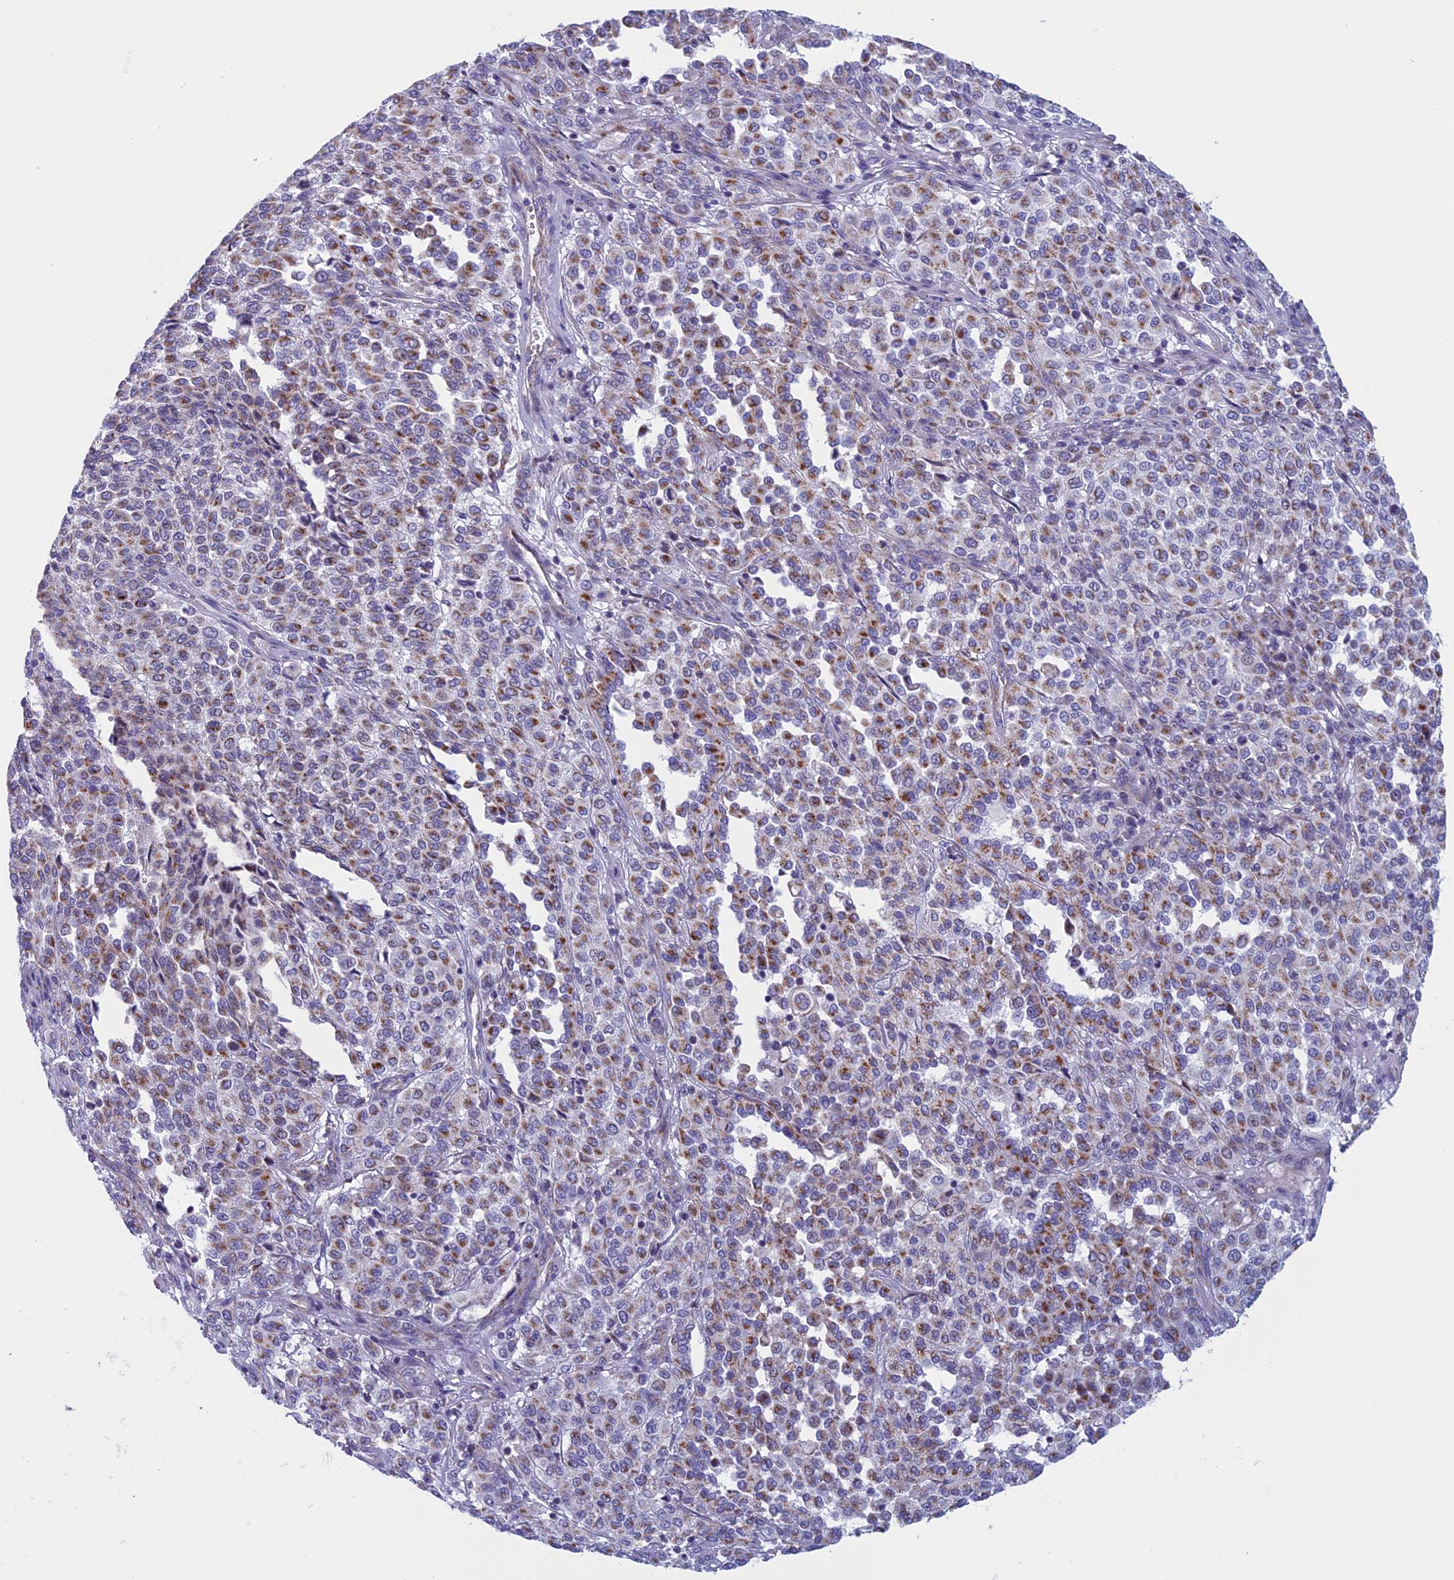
{"staining": {"intensity": "moderate", "quantity": "25%-75%", "location": "cytoplasmic/membranous"}, "tissue": "melanoma", "cell_type": "Tumor cells", "image_type": "cancer", "snomed": [{"axis": "morphology", "description": "Malignant melanoma, Metastatic site"}, {"axis": "topography", "description": "Pancreas"}], "caption": "A high-resolution image shows immunohistochemistry staining of malignant melanoma (metastatic site), which shows moderate cytoplasmic/membranous positivity in approximately 25%-75% of tumor cells.", "gene": "NDUFB9", "patient": {"sex": "female", "age": 30}}